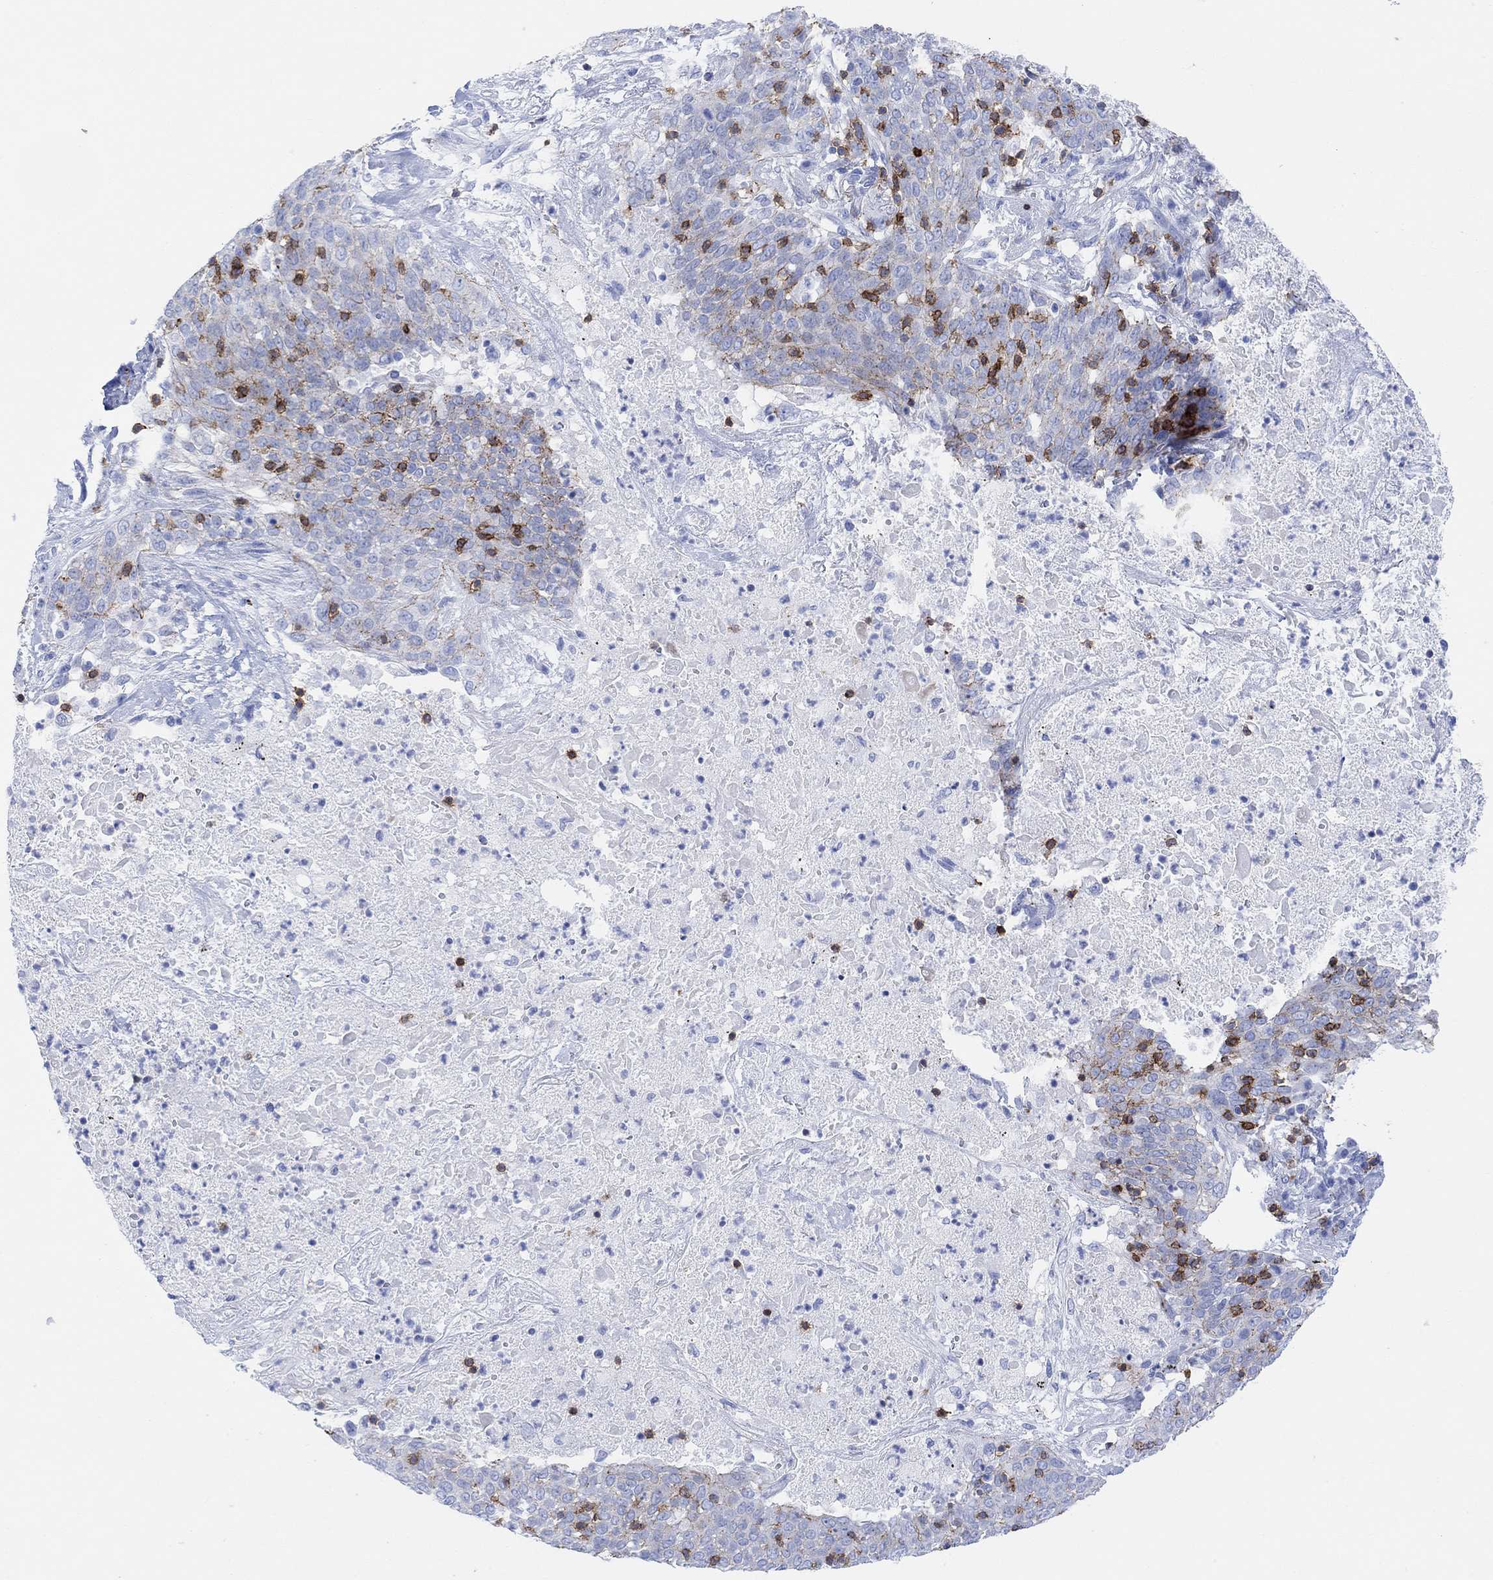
{"staining": {"intensity": "negative", "quantity": "none", "location": "none"}, "tissue": "lung cancer", "cell_type": "Tumor cells", "image_type": "cancer", "snomed": [{"axis": "morphology", "description": "Squamous cell carcinoma, NOS"}, {"axis": "topography", "description": "Lung"}], "caption": "Lung cancer was stained to show a protein in brown. There is no significant expression in tumor cells.", "gene": "GPR65", "patient": {"sex": "male", "age": 82}}